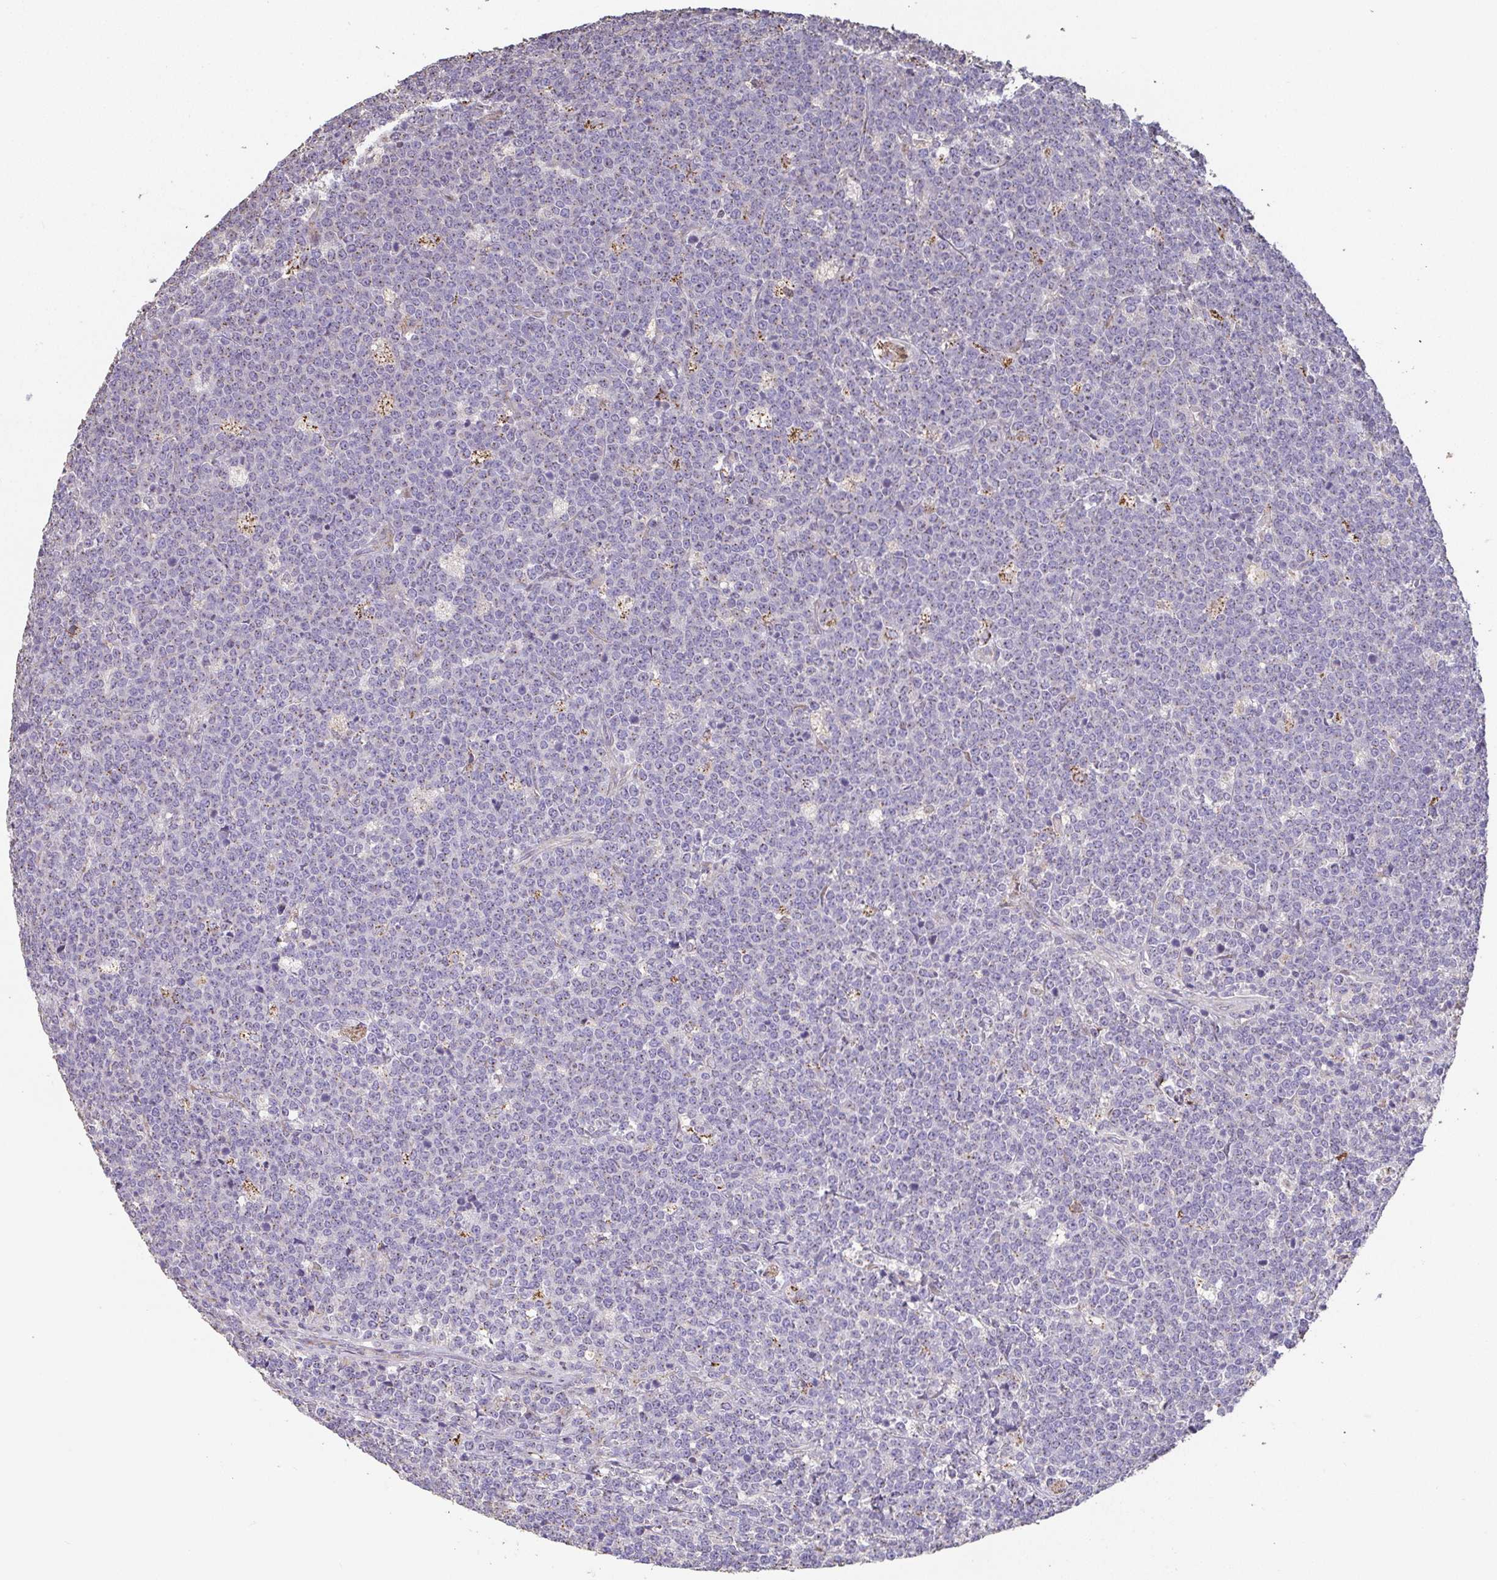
{"staining": {"intensity": "negative", "quantity": "none", "location": "none"}, "tissue": "lymphoma", "cell_type": "Tumor cells", "image_type": "cancer", "snomed": [{"axis": "morphology", "description": "Malignant lymphoma, non-Hodgkin's type, High grade"}, {"axis": "topography", "description": "Small intestine"}, {"axis": "topography", "description": "Colon"}], "caption": "An image of human lymphoma is negative for staining in tumor cells.", "gene": "RUNDC3B", "patient": {"sex": "male", "age": 8}}